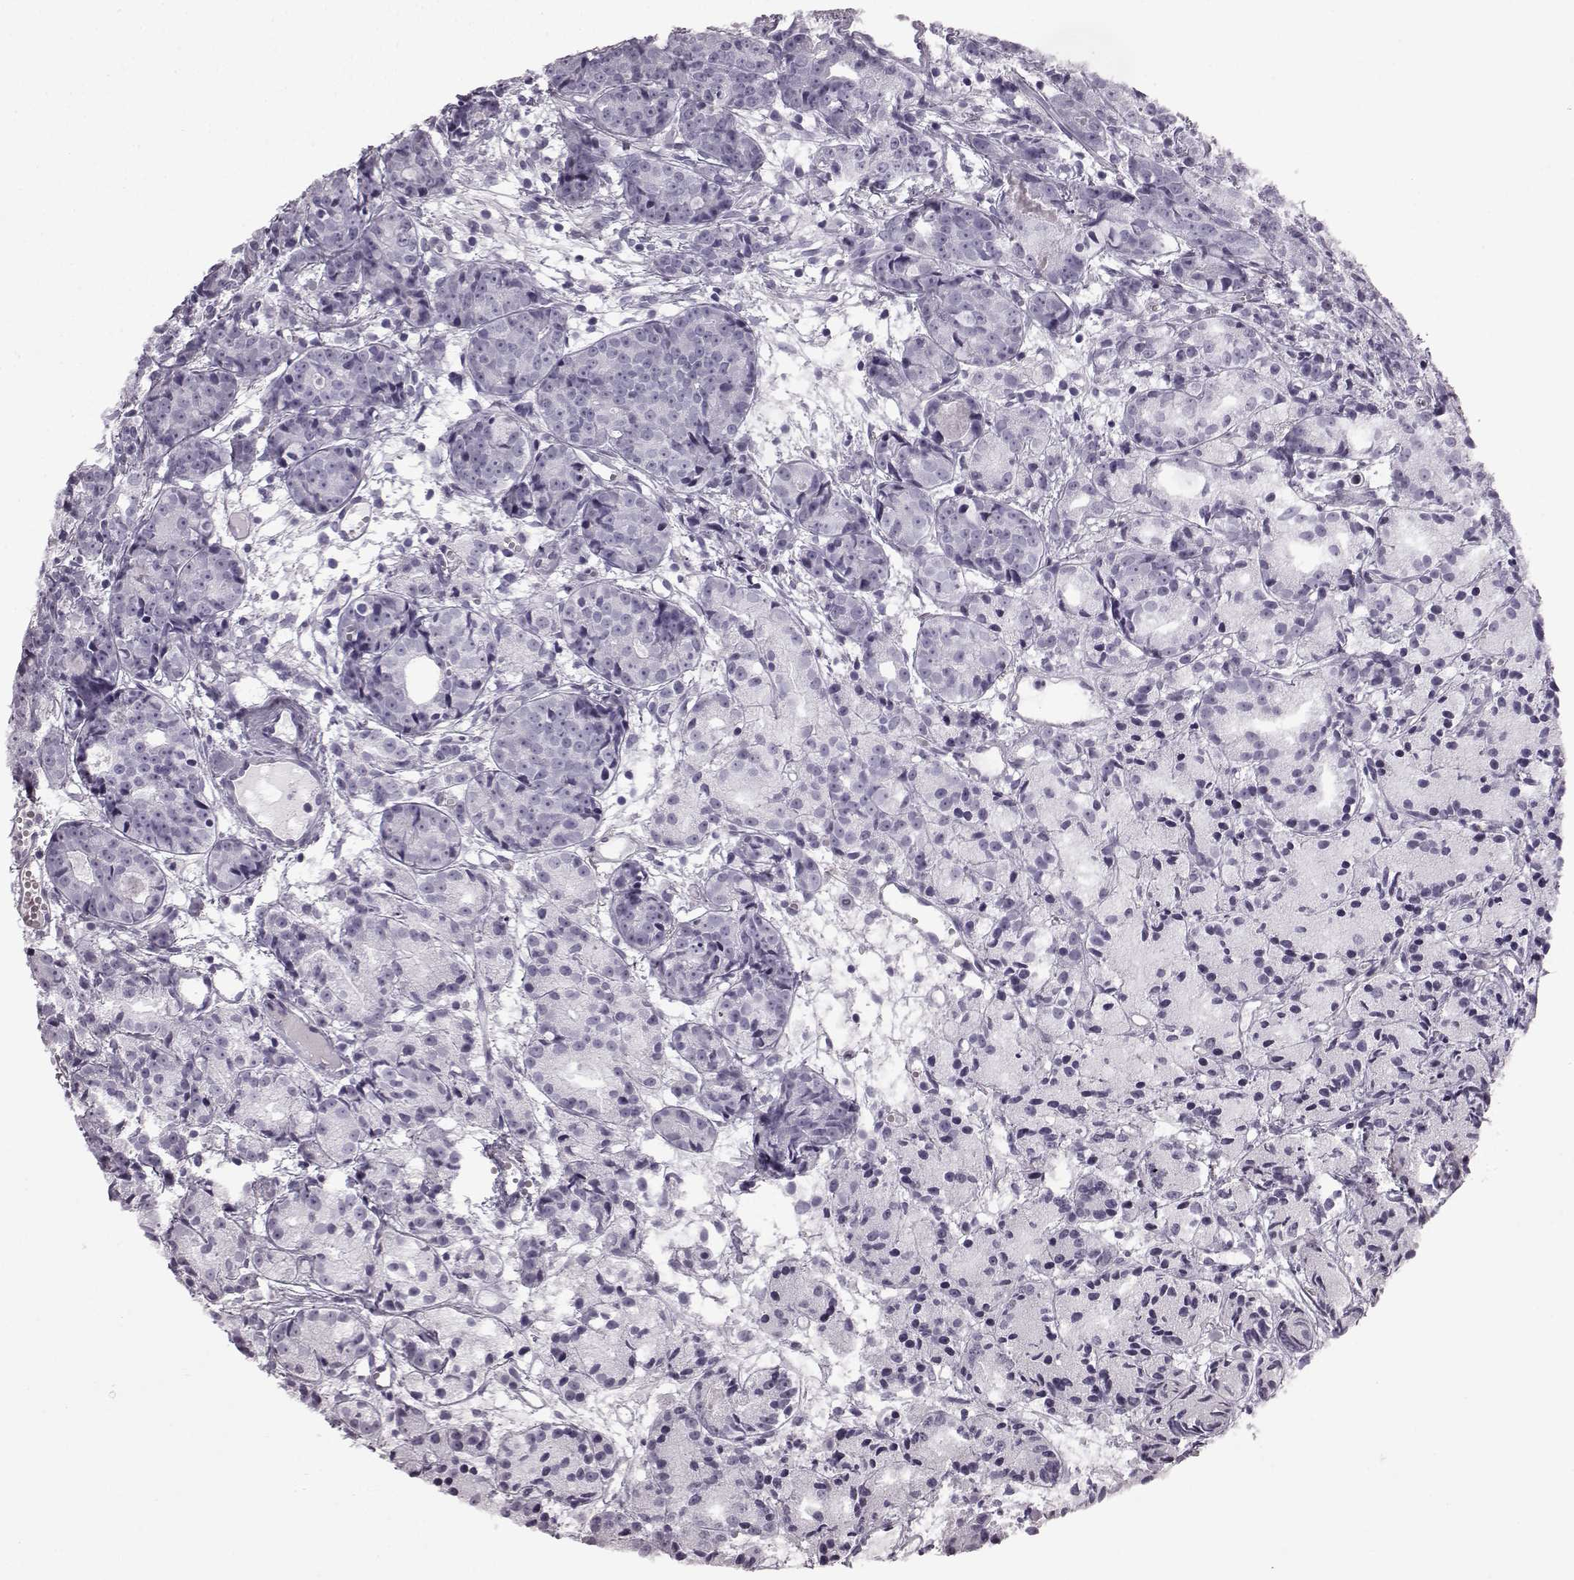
{"staining": {"intensity": "negative", "quantity": "none", "location": "none"}, "tissue": "prostate cancer", "cell_type": "Tumor cells", "image_type": "cancer", "snomed": [{"axis": "morphology", "description": "Adenocarcinoma, Medium grade"}, {"axis": "topography", "description": "Prostate"}], "caption": "A histopathology image of prostate adenocarcinoma (medium-grade) stained for a protein displays no brown staining in tumor cells.", "gene": "PRPH2", "patient": {"sex": "male", "age": 74}}